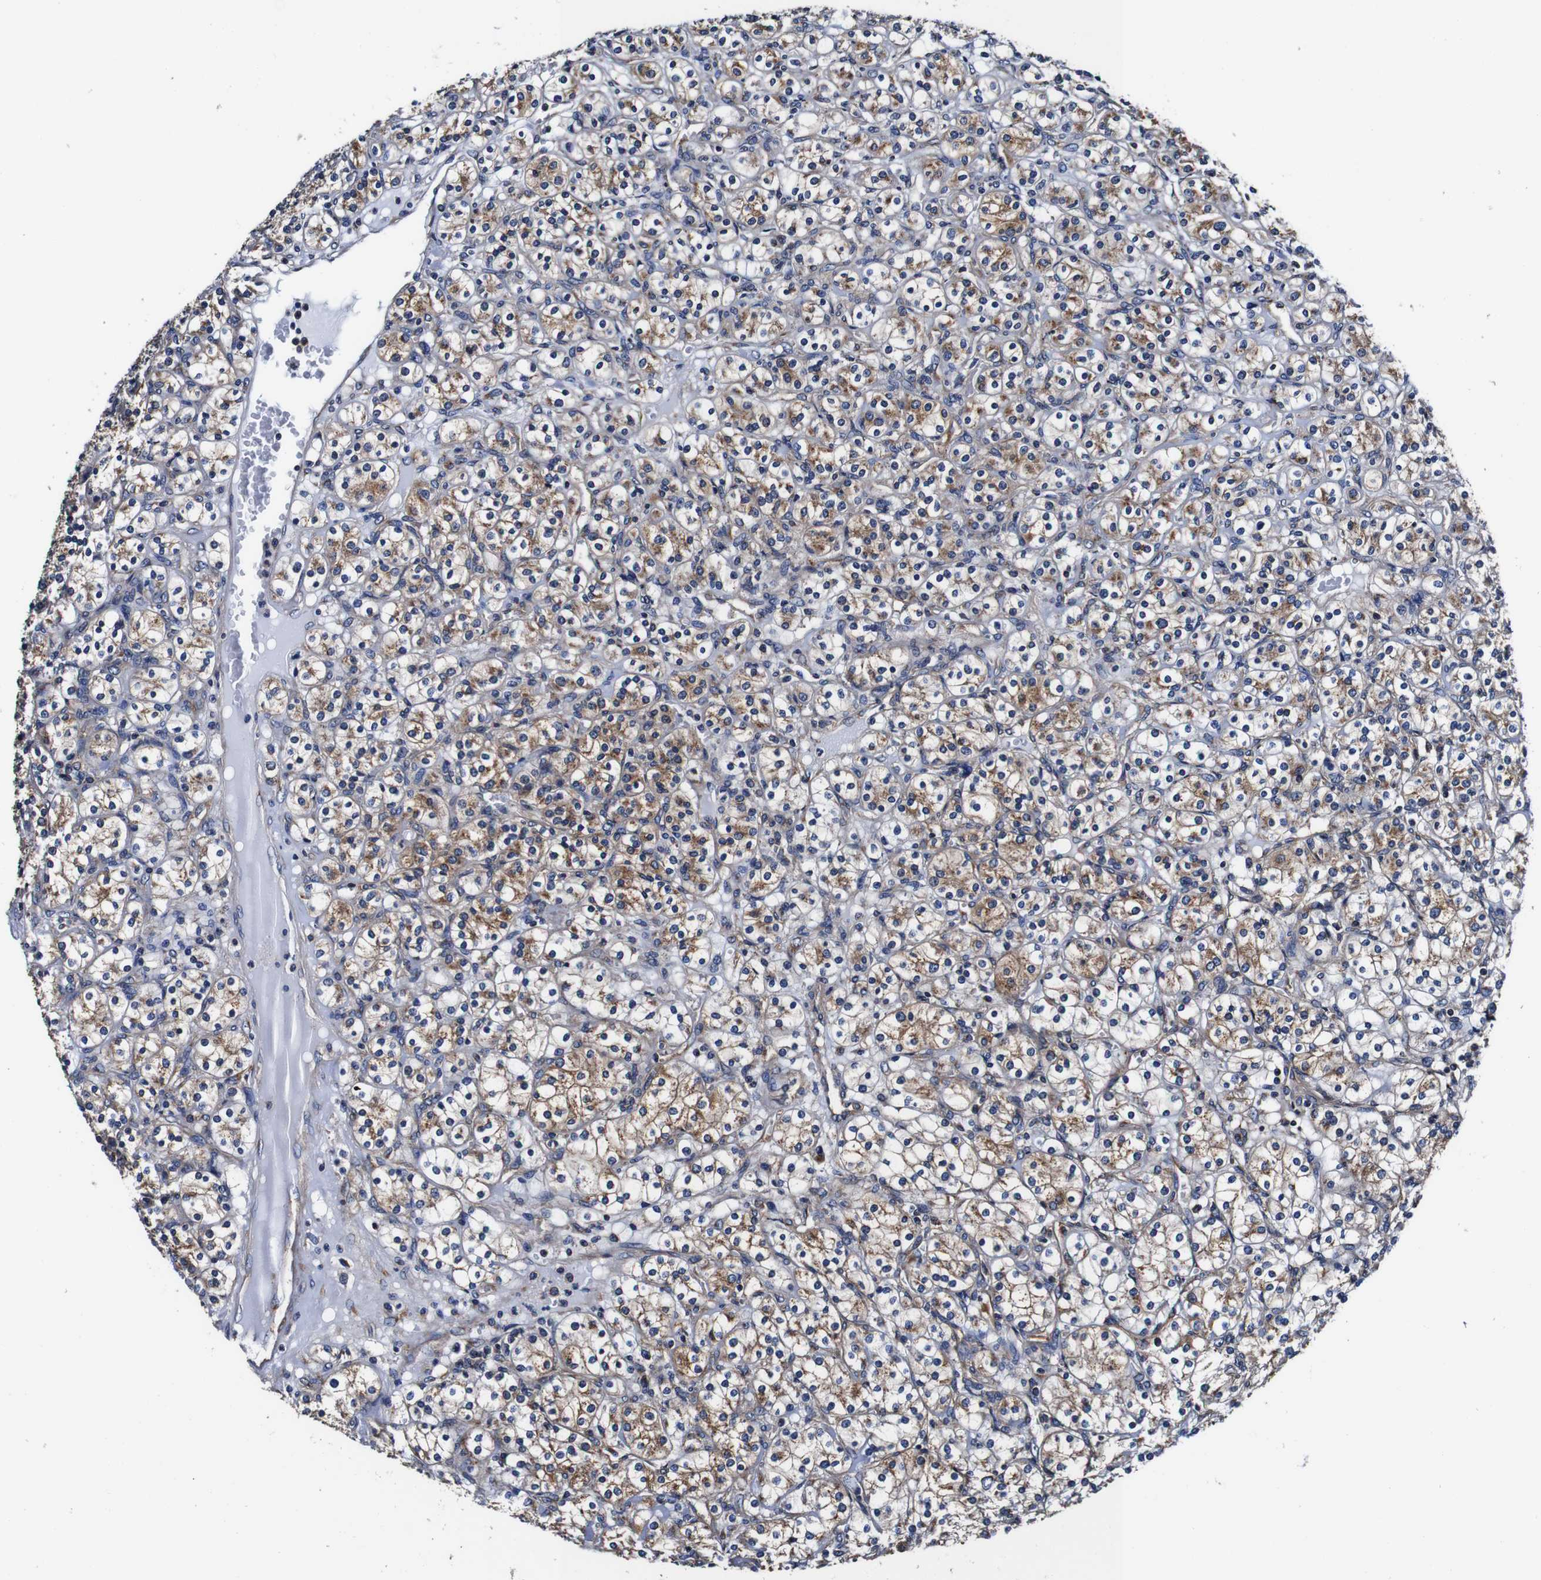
{"staining": {"intensity": "moderate", "quantity": ">75%", "location": "cytoplasmic/membranous"}, "tissue": "renal cancer", "cell_type": "Tumor cells", "image_type": "cancer", "snomed": [{"axis": "morphology", "description": "Adenocarcinoma, NOS"}, {"axis": "topography", "description": "Kidney"}], "caption": "Renal cancer stained with a brown dye displays moderate cytoplasmic/membranous positive expression in about >75% of tumor cells.", "gene": "PDCD6IP", "patient": {"sex": "male", "age": 77}}